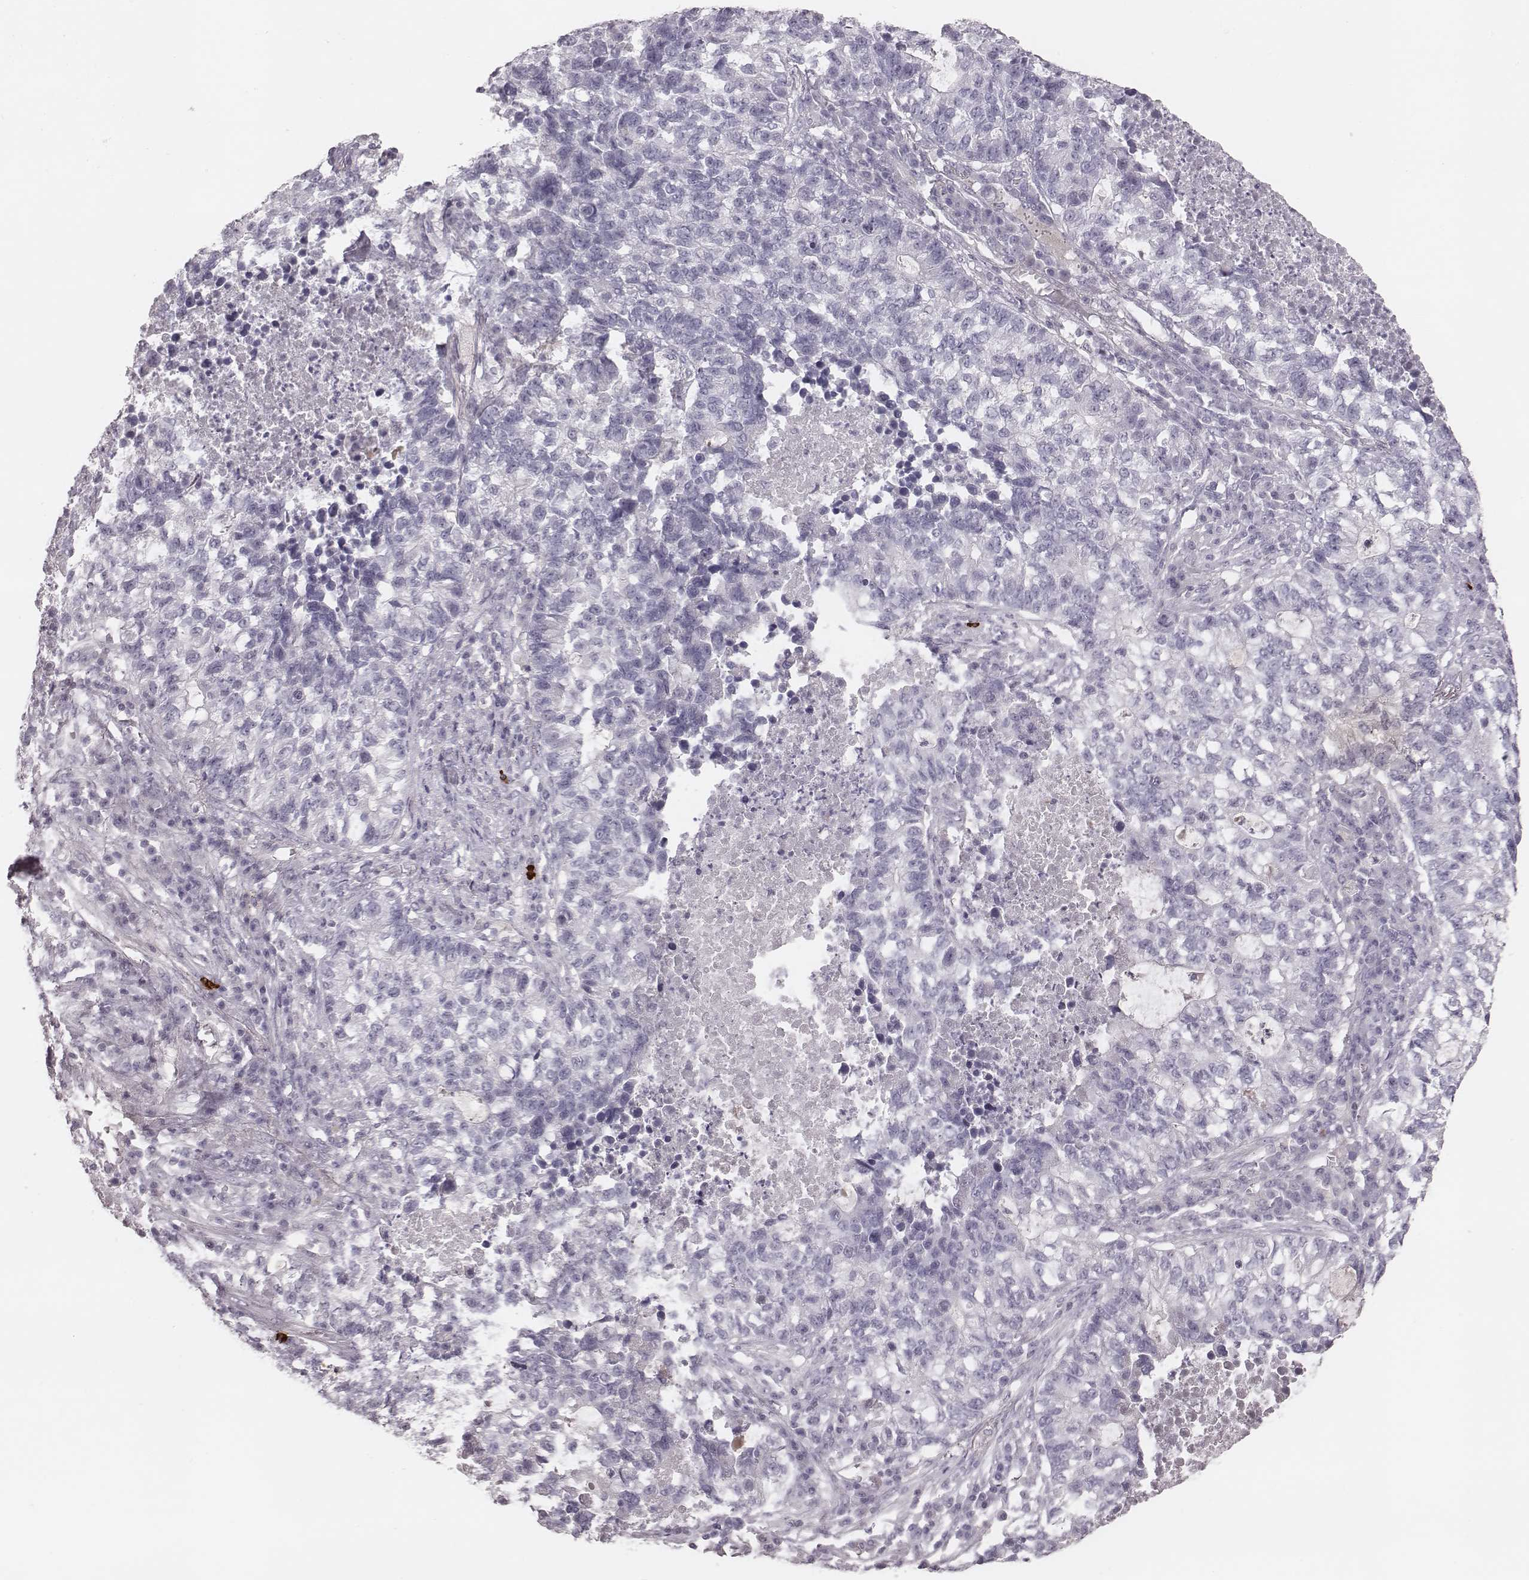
{"staining": {"intensity": "negative", "quantity": "none", "location": "none"}, "tissue": "lung cancer", "cell_type": "Tumor cells", "image_type": "cancer", "snomed": [{"axis": "morphology", "description": "Adenocarcinoma, NOS"}, {"axis": "topography", "description": "Lung"}], "caption": "The immunohistochemistry (IHC) image has no significant staining in tumor cells of lung adenocarcinoma tissue.", "gene": "S100Z", "patient": {"sex": "male", "age": 57}}